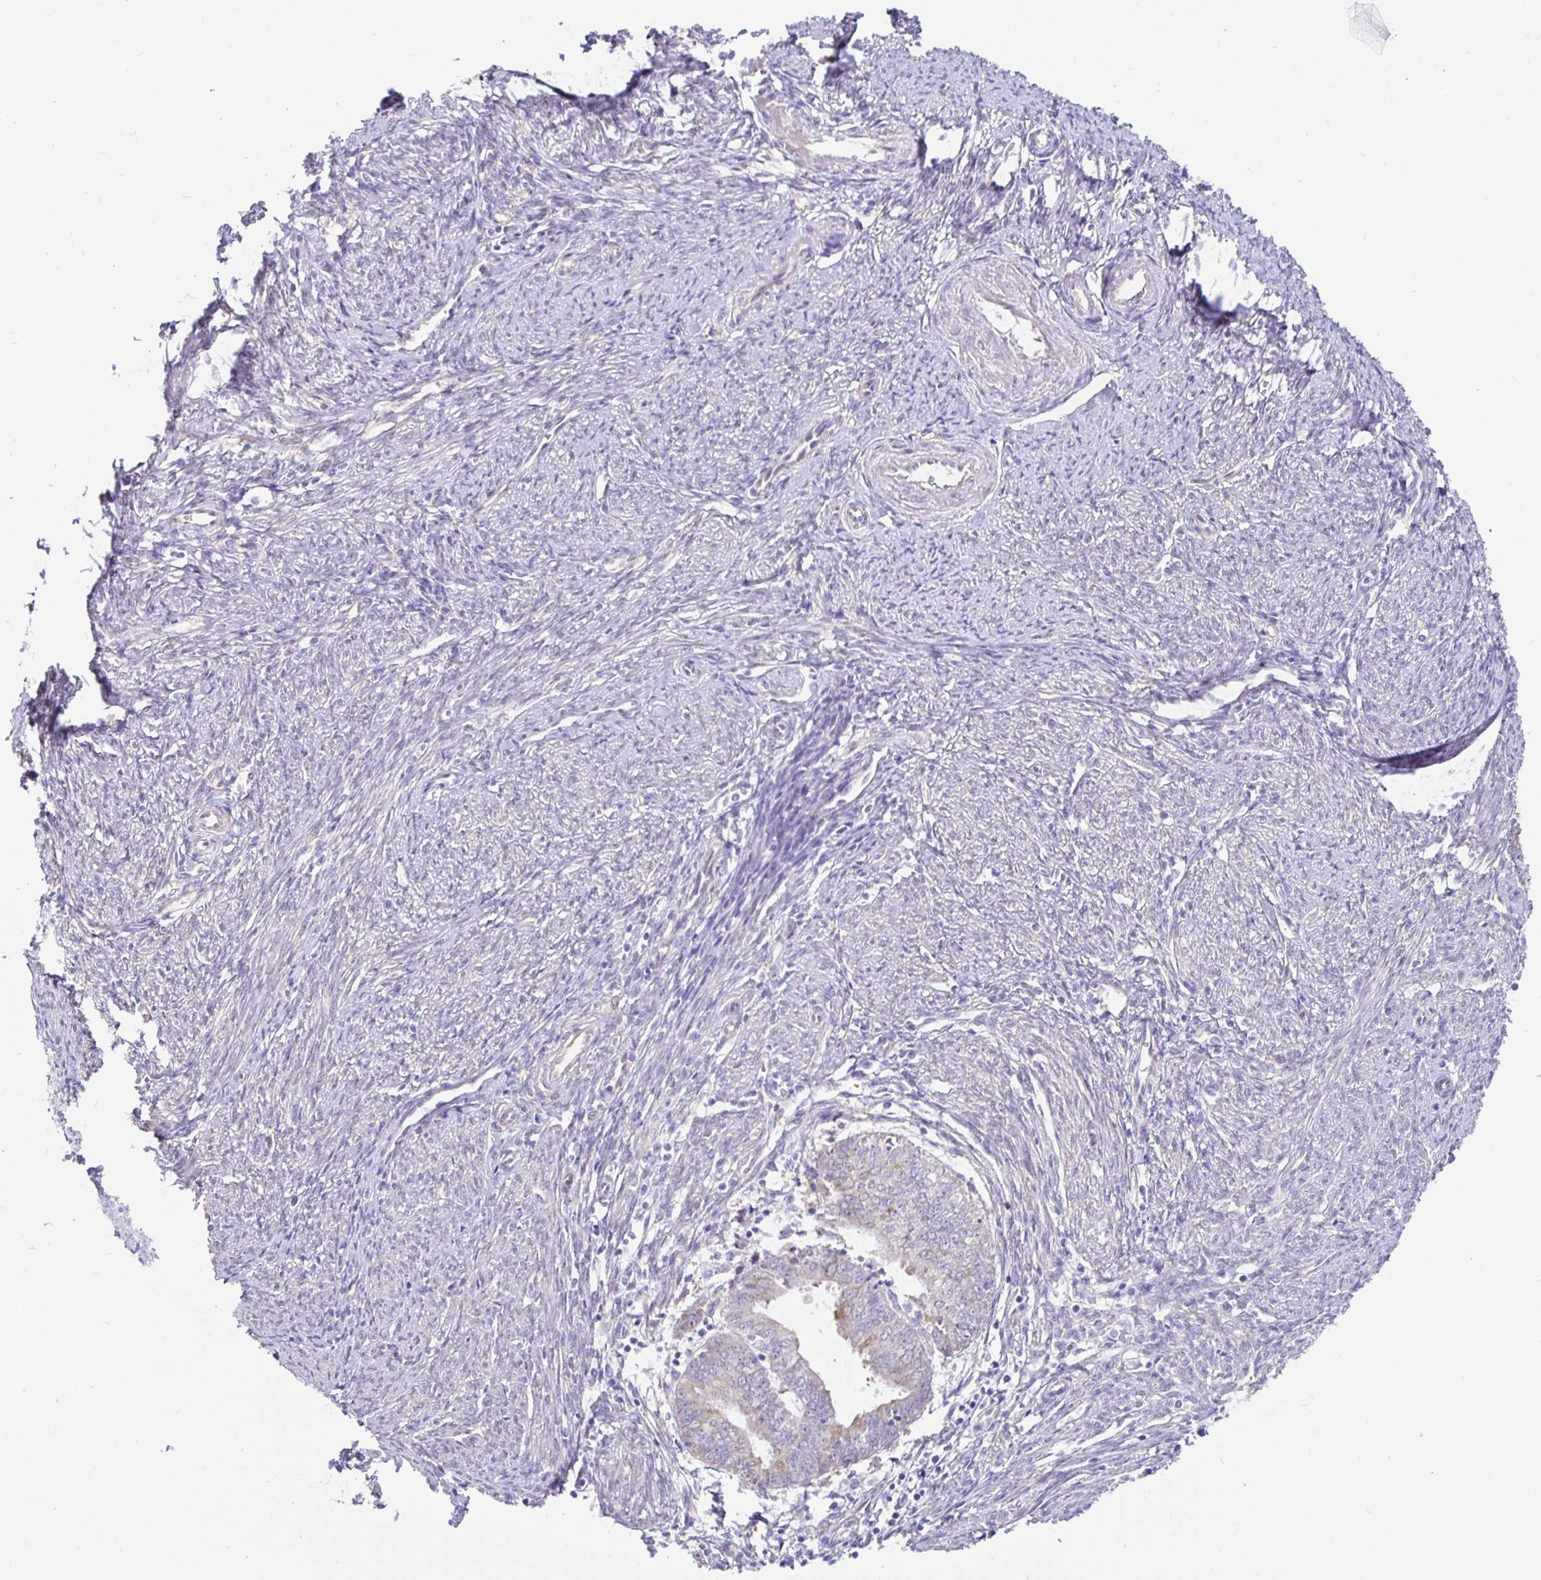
{"staining": {"intensity": "negative", "quantity": "none", "location": "none"}, "tissue": "endometrial cancer", "cell_type": "Tumor cells", "image_type": "cancer", "snomed": [{"axis": "morphology", "description": "Adenocarcinoma, NOS"}, {"axis": "topography", "description": "Endometrium"}], "caption": "Immunohistochemical staining of endometrial cancer demonstrates no significant staining in tumor cells.", "gene": "DNAI2", "patient": {"sex": "female", "age": 61}}